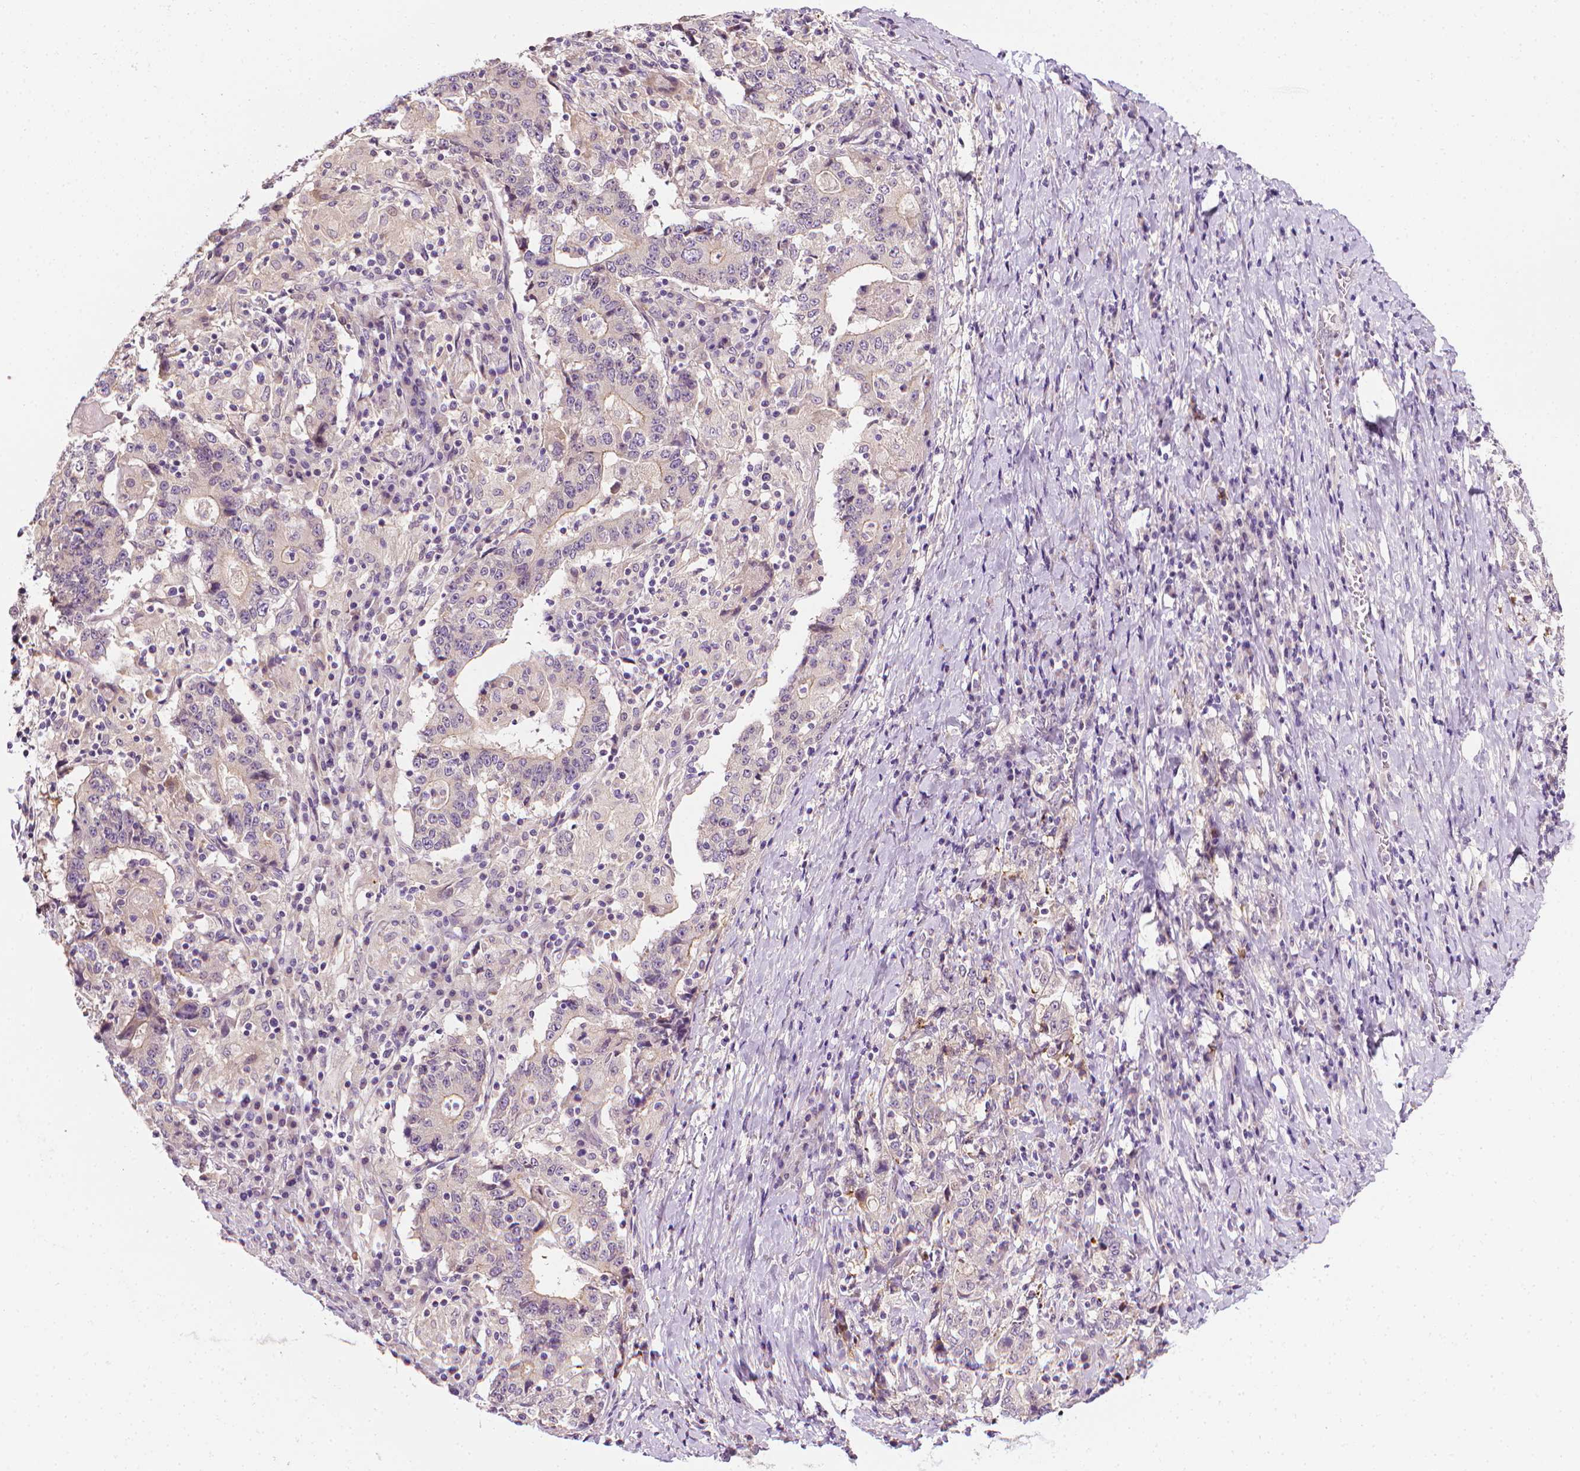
{"staining": {"intensity": "negative", "quantity": "none", "location": "none"}, "tissue": "stomach cancer", "cell_type": "Tumor cells", "image_type": "cancer", "snomed": [{"axis": "morphology", "description": "Normal tissue, NOS"}, {"axis": "morphology", "description": "Adenocarcinoma, NOS"}, {"axis": "topography", "description": "Stomach, upper"}, {"axis": "topography", "description": "Stomach"}], "caption": "Tumor cells are negative for brown protein staining in stomach cancer (adenocarcinoma).", "gene": "MCOLN3", "patient": {"sex": "male", "age": 59}}